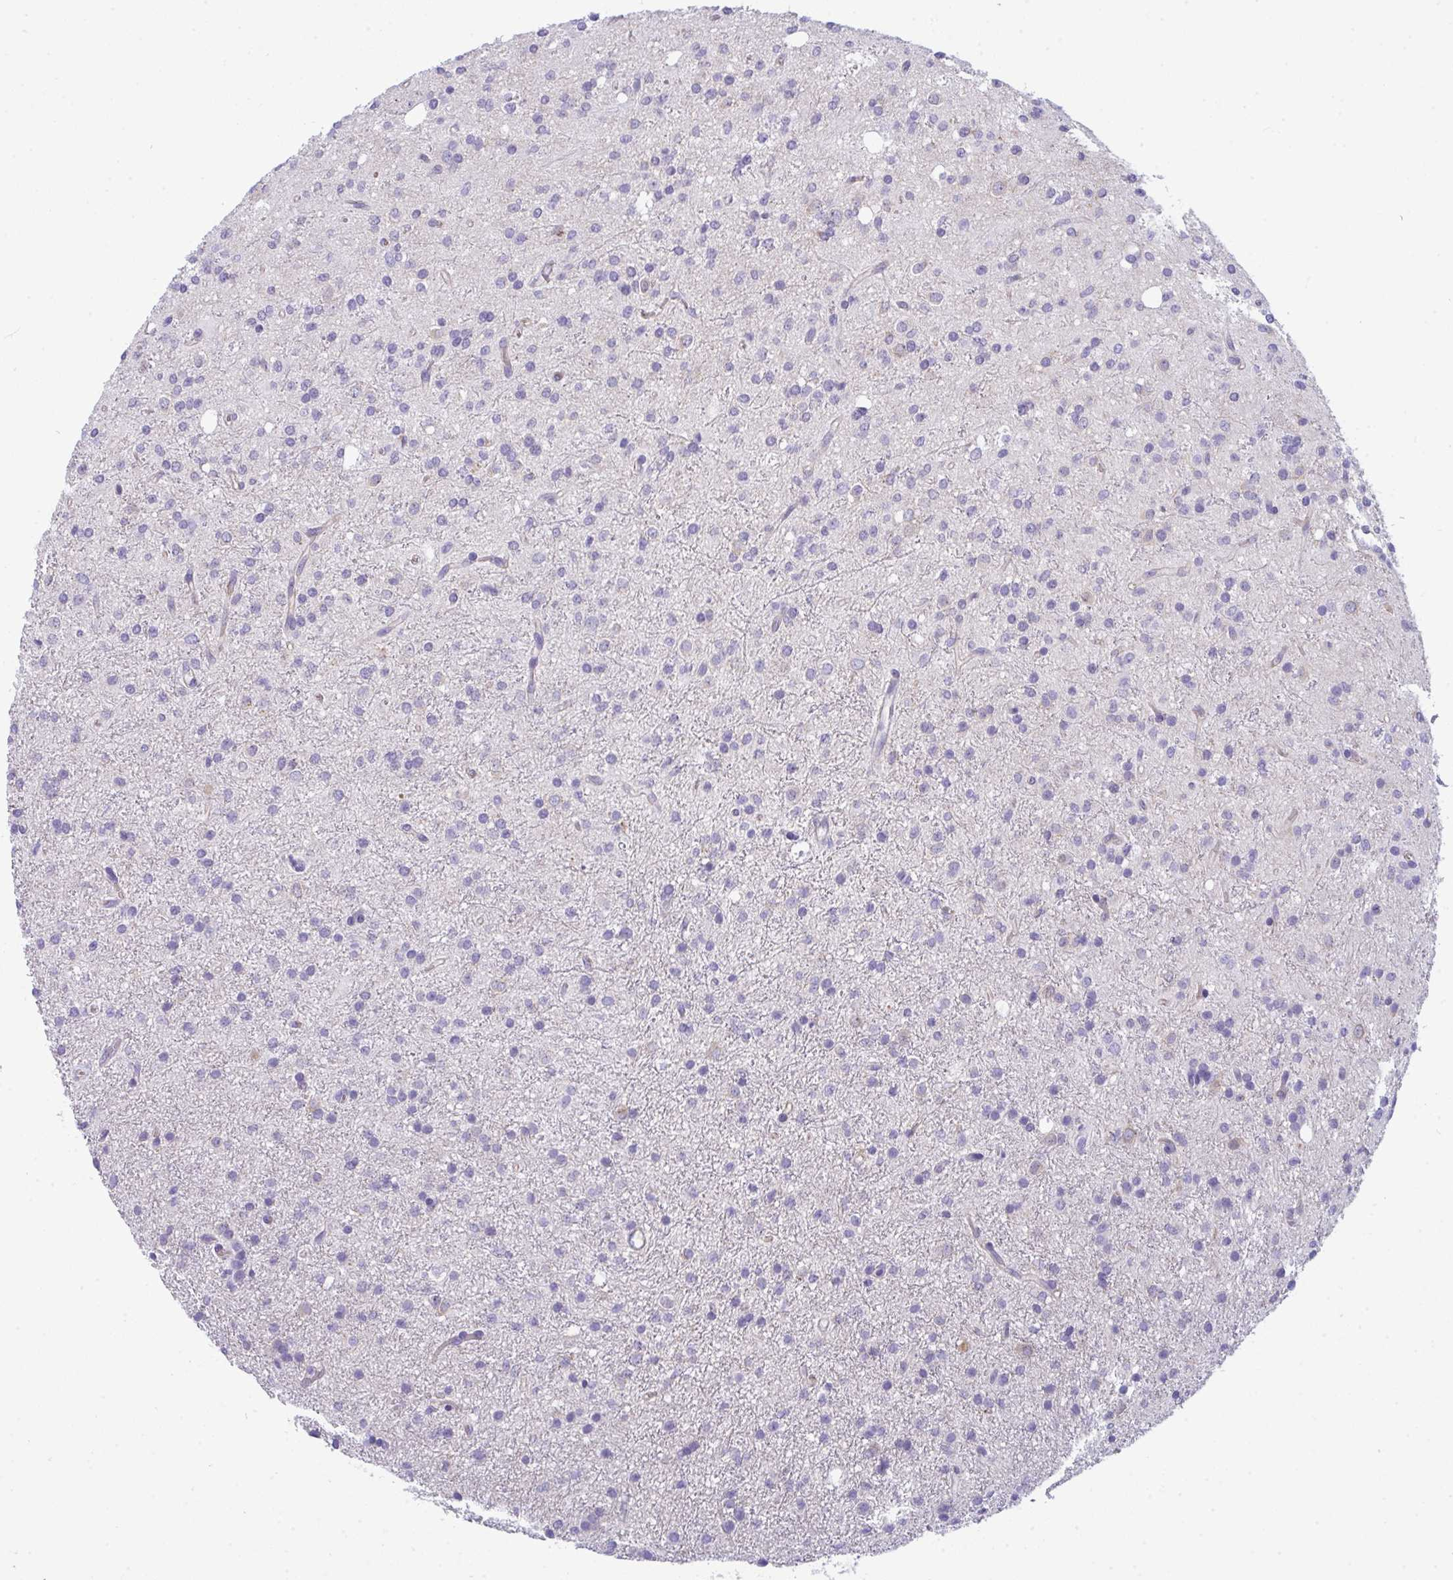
{"staining": {"intensity": "negative", "quantity": "none", "location": "none"}, "tissue": "glioma", "cell_type": "Tumor cells", "image_type": "cancer", "snomed": [{"axis": "morphology", "description": "Glioma, malignant, Low grade"}, {"axis": "topography", "description": "Brain"}], "caption": "A high-resolution photomicrograph shows immunohistochemistry (IHC) staining of glioma, which demonstrates no significant expression in tumor cells.", "gene": "MYH10", "patient": {"sex": "female", "age": 33}}